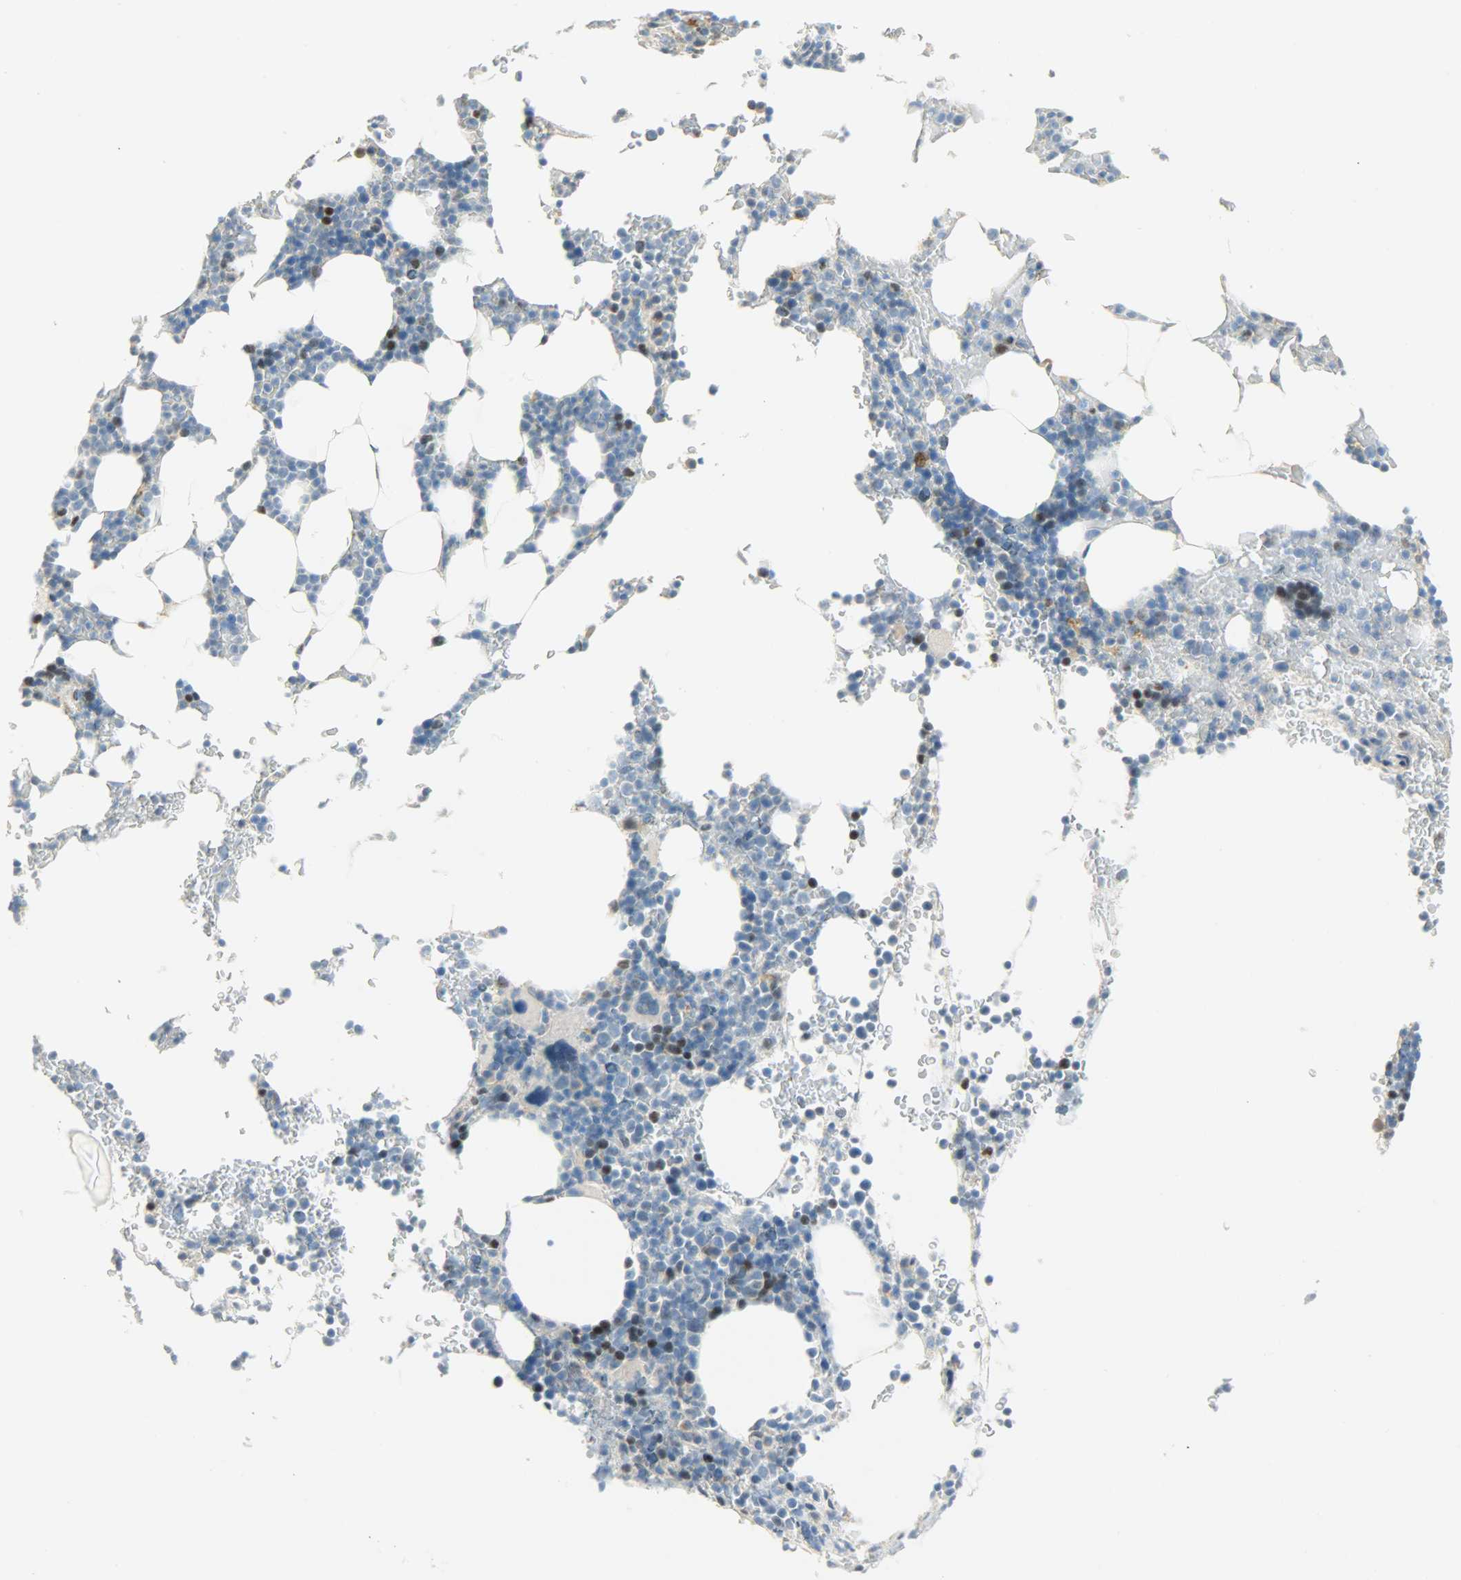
{"staining": {"intensity": "moderate", "quantity": "<25%", "location": "nuclear"}, "tissue": "bone marrow", "cell_type": "Hematopoietic cells", "image_type": "normal", "snomed": [{"axis": "morphology", "description": "Normal tissue, NOS"}, {"axis": "topography", "description": "Bone marrow"}], "caption": "DAB (3,3'-diaminobenzidine) immunohistochemical staining of normal human bone marrow exhibits moderate nuclear protein staining in approximately <25% of hematopoietic cells.", "gene": "JUNB", "patient": {"sex": "female", "age": 66}}